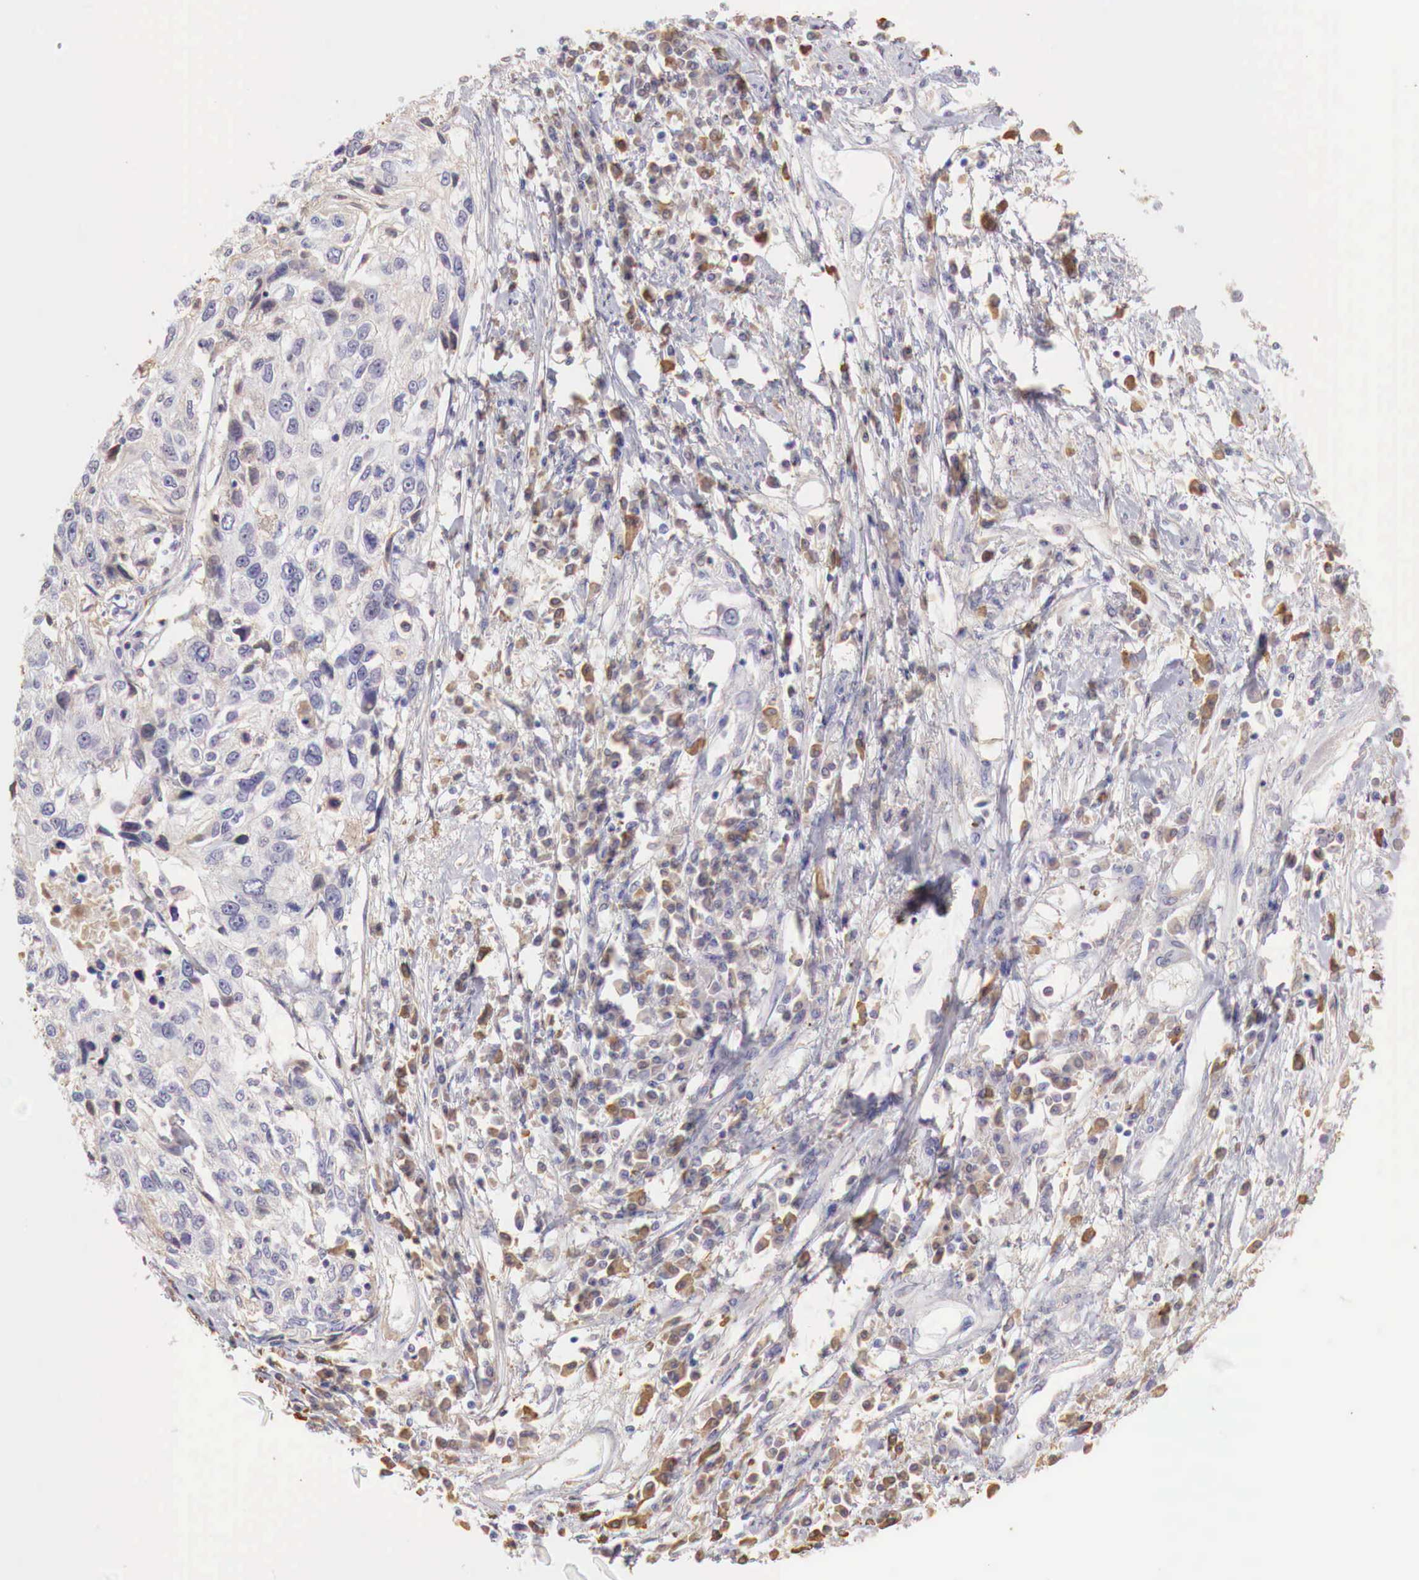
{"staining": {"intensity": "weak", "quantity": "<25%", "location": "cytoplasmic/membranous"}, "tissue": "cervical cancer", "cell_type": "Tumor cells", "image_type": "cancer", "snomed": [{"axis": "morphology", "description": "Squamous cell carcinoma, NOS"}, {"axis": "topography", "description": "Cervix"}], "caption": "Image shows no significant protein positivity in tumor cells of cervical cancer.", "gene": "XPNPEP2", "patient": {"sex": "female", "age": 57}}